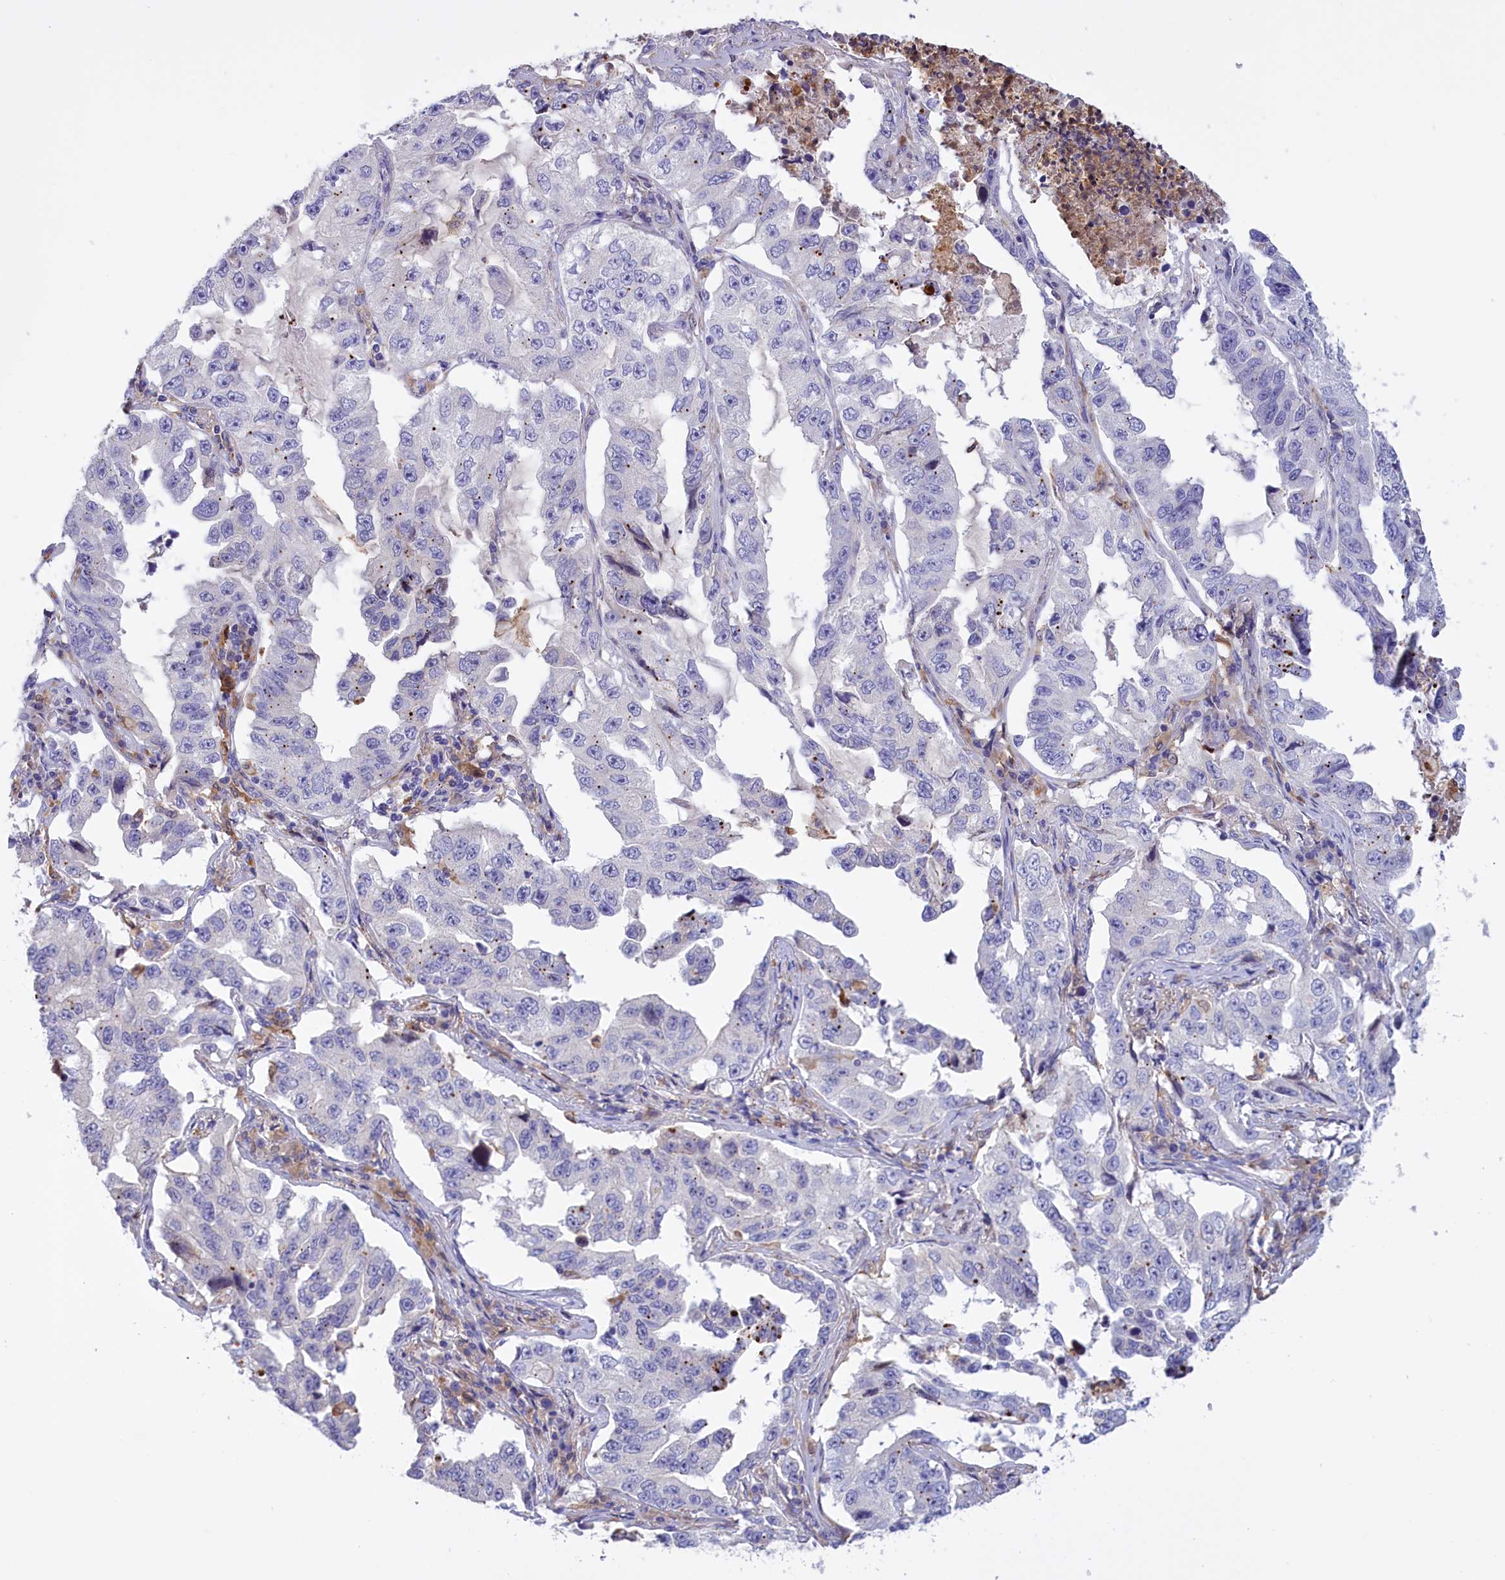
{"staining": {"intensity": "negative", "quantity": "none", "location": "none"}, "tissue": "lung cancer", "cell_type": "Tumor cells", "image_type": "cancer", "snomed": [{"axis": "morphology", "description": "Adenocarcinoma, NOS"}, {"axis": "topography", "description": "Lung"}], "caption": "Lung adenocarcinoma stained for a protein using IHC reveals no staining tumor cells.", "gene": "FAM149B1", "patient": {"sex": "female", "age": 51}}